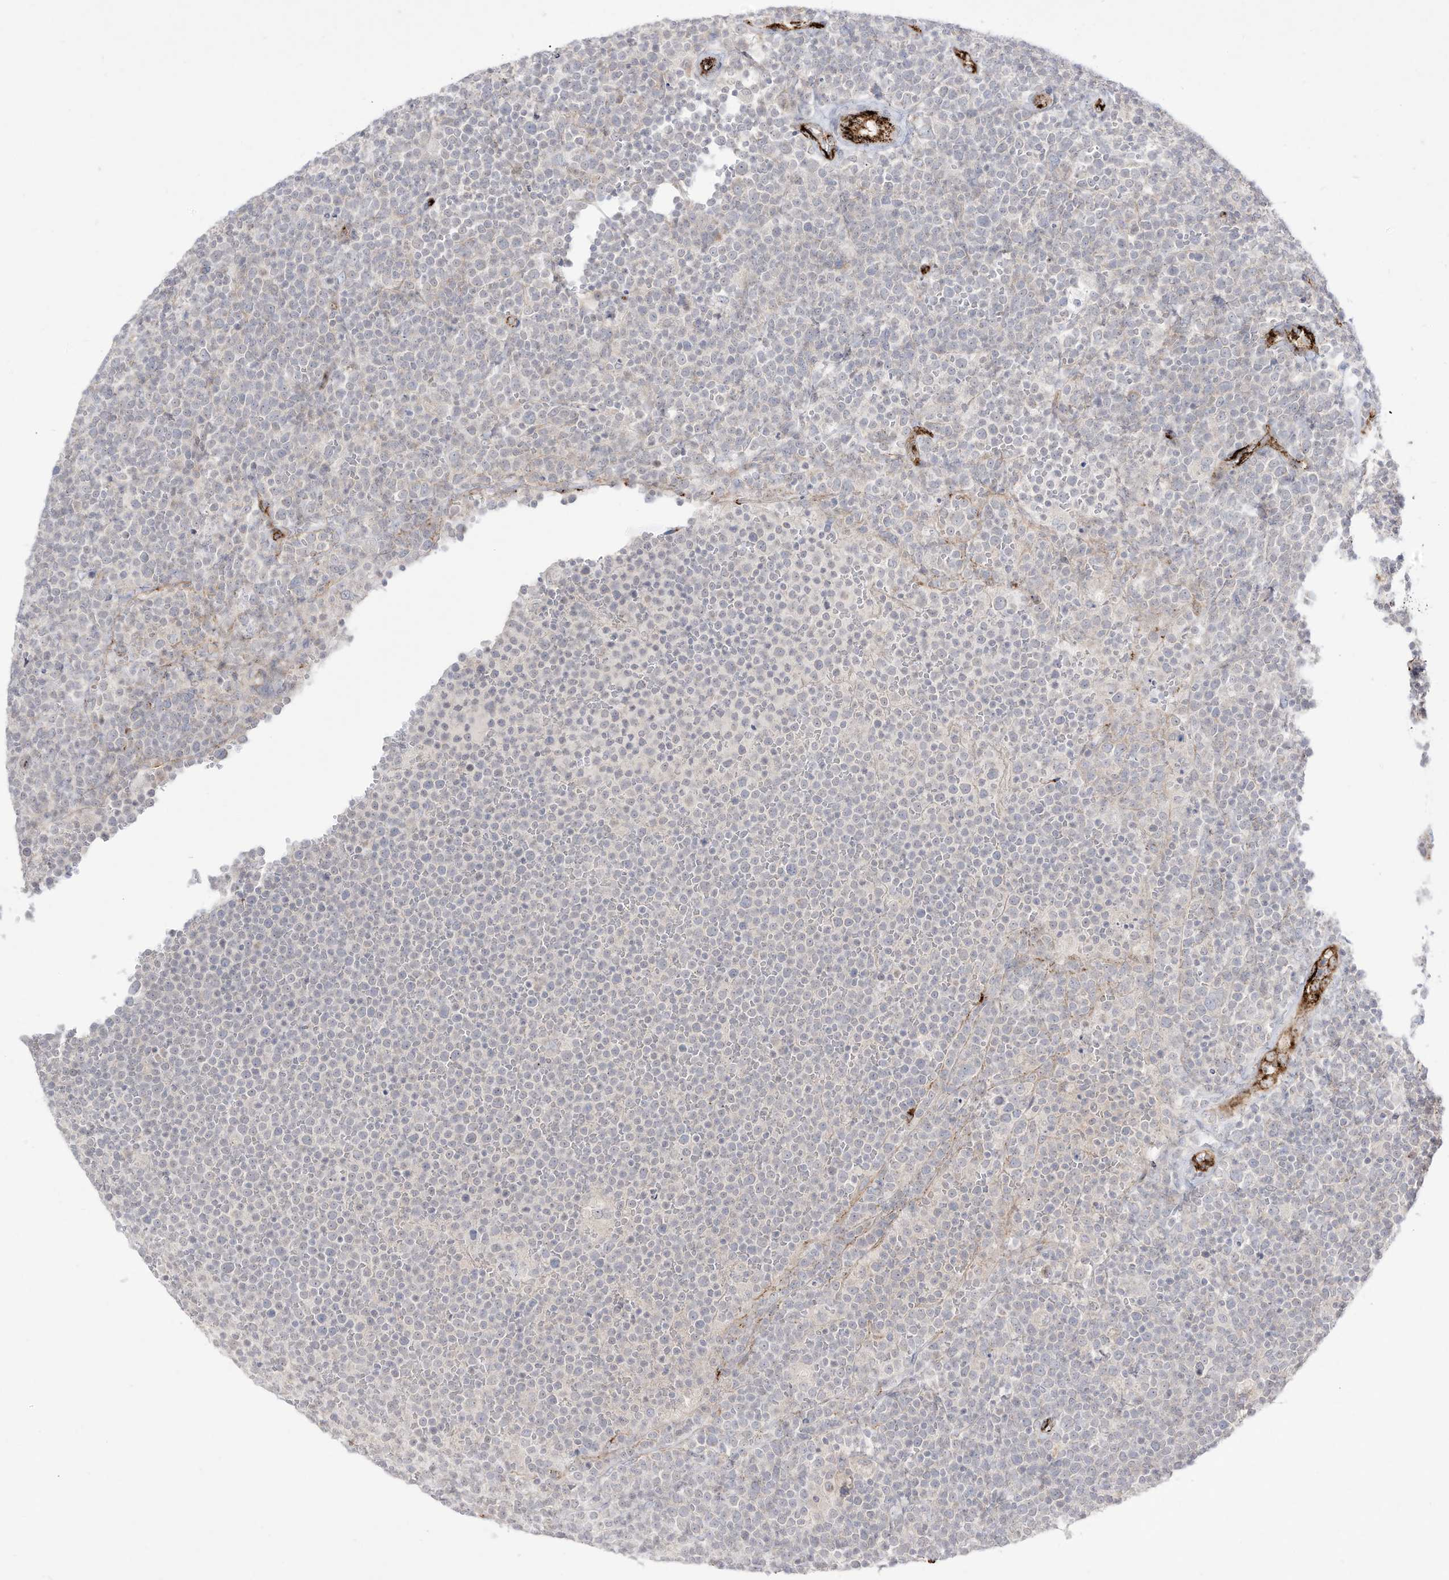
{"staining": {"intensity": "negative", "quantity": "none", "location": "none"}, "tissue": "lymphoma", "cell_type": "Tumor cells", "image_type": "cancer", "snomed": [{"axis": "morphology", "description": "Malignant lymphoma, non-Hodgkin's type, High grade"}, {"axis": "topography", "description": "Lymph node"}], "caption": "Histopathology image shows no protein expression in tumor cells of malignant lymphoma, non-Hodgkin's type (high-grade) tissue.", "gene": "ZGRF1", "patient": {"sex": "male", "age": 61}}